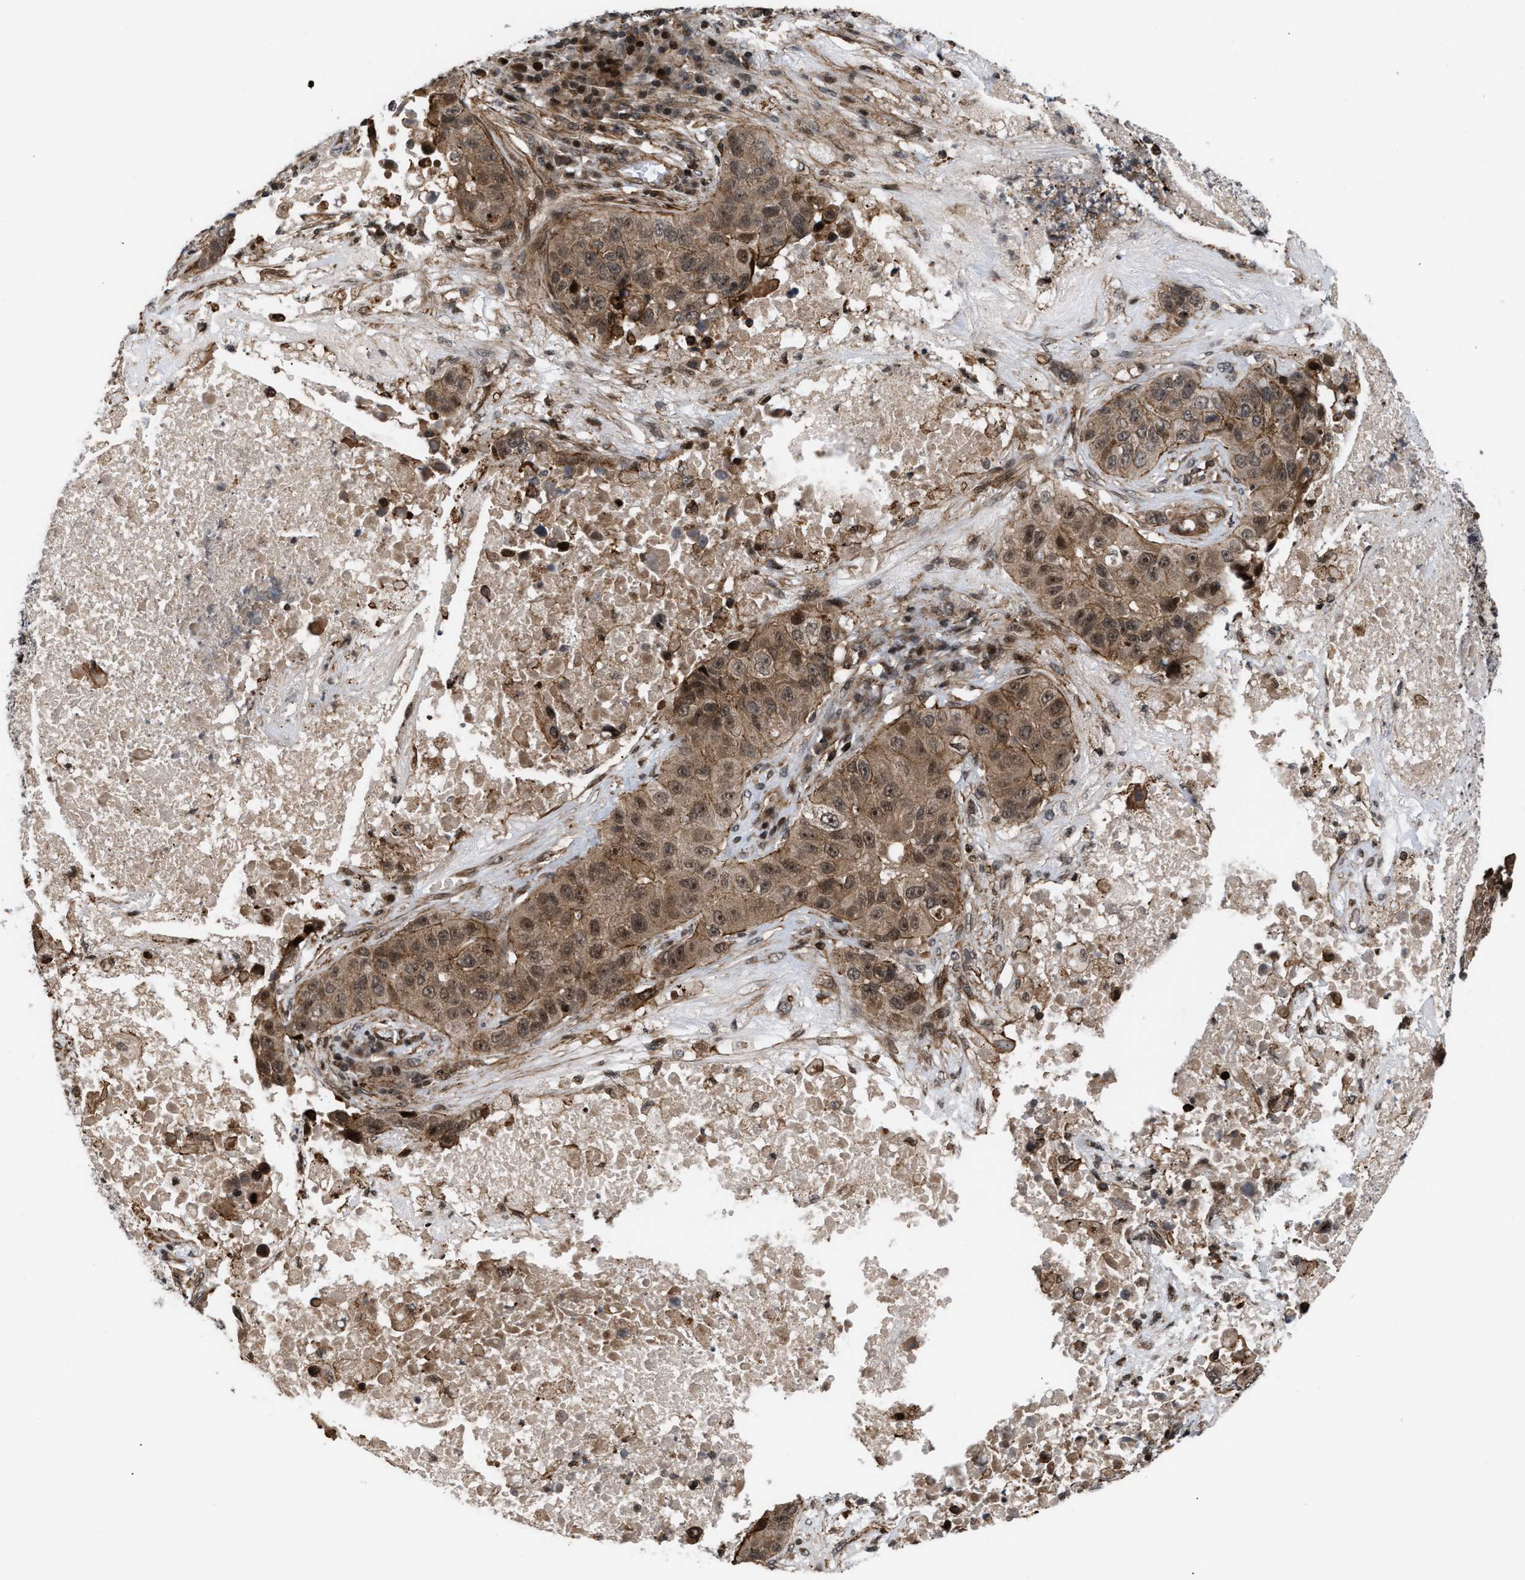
{"staining": {"intensity": "moderate", "quantity": ">75%", "location": "cytoplasmic/membranous,nuclear"}, "tissue": "lung cancer", "cell_type": "Tumor cells", "image_type": "cancer", "snomed": [{"axis": "morphology", "description": "Squamous cell carcinoma, NOS"}, {"axis": "topography", "description": "Lung"}], "caption": "Tumor cells reveal medium levels of moderate cytoplasmic/membranous and nuclear expression in about >75% of cells in lung cancer (squamous cell carcinoma).", "gene": "STAU2", "patient": {"sex": "male", "age": 57}}